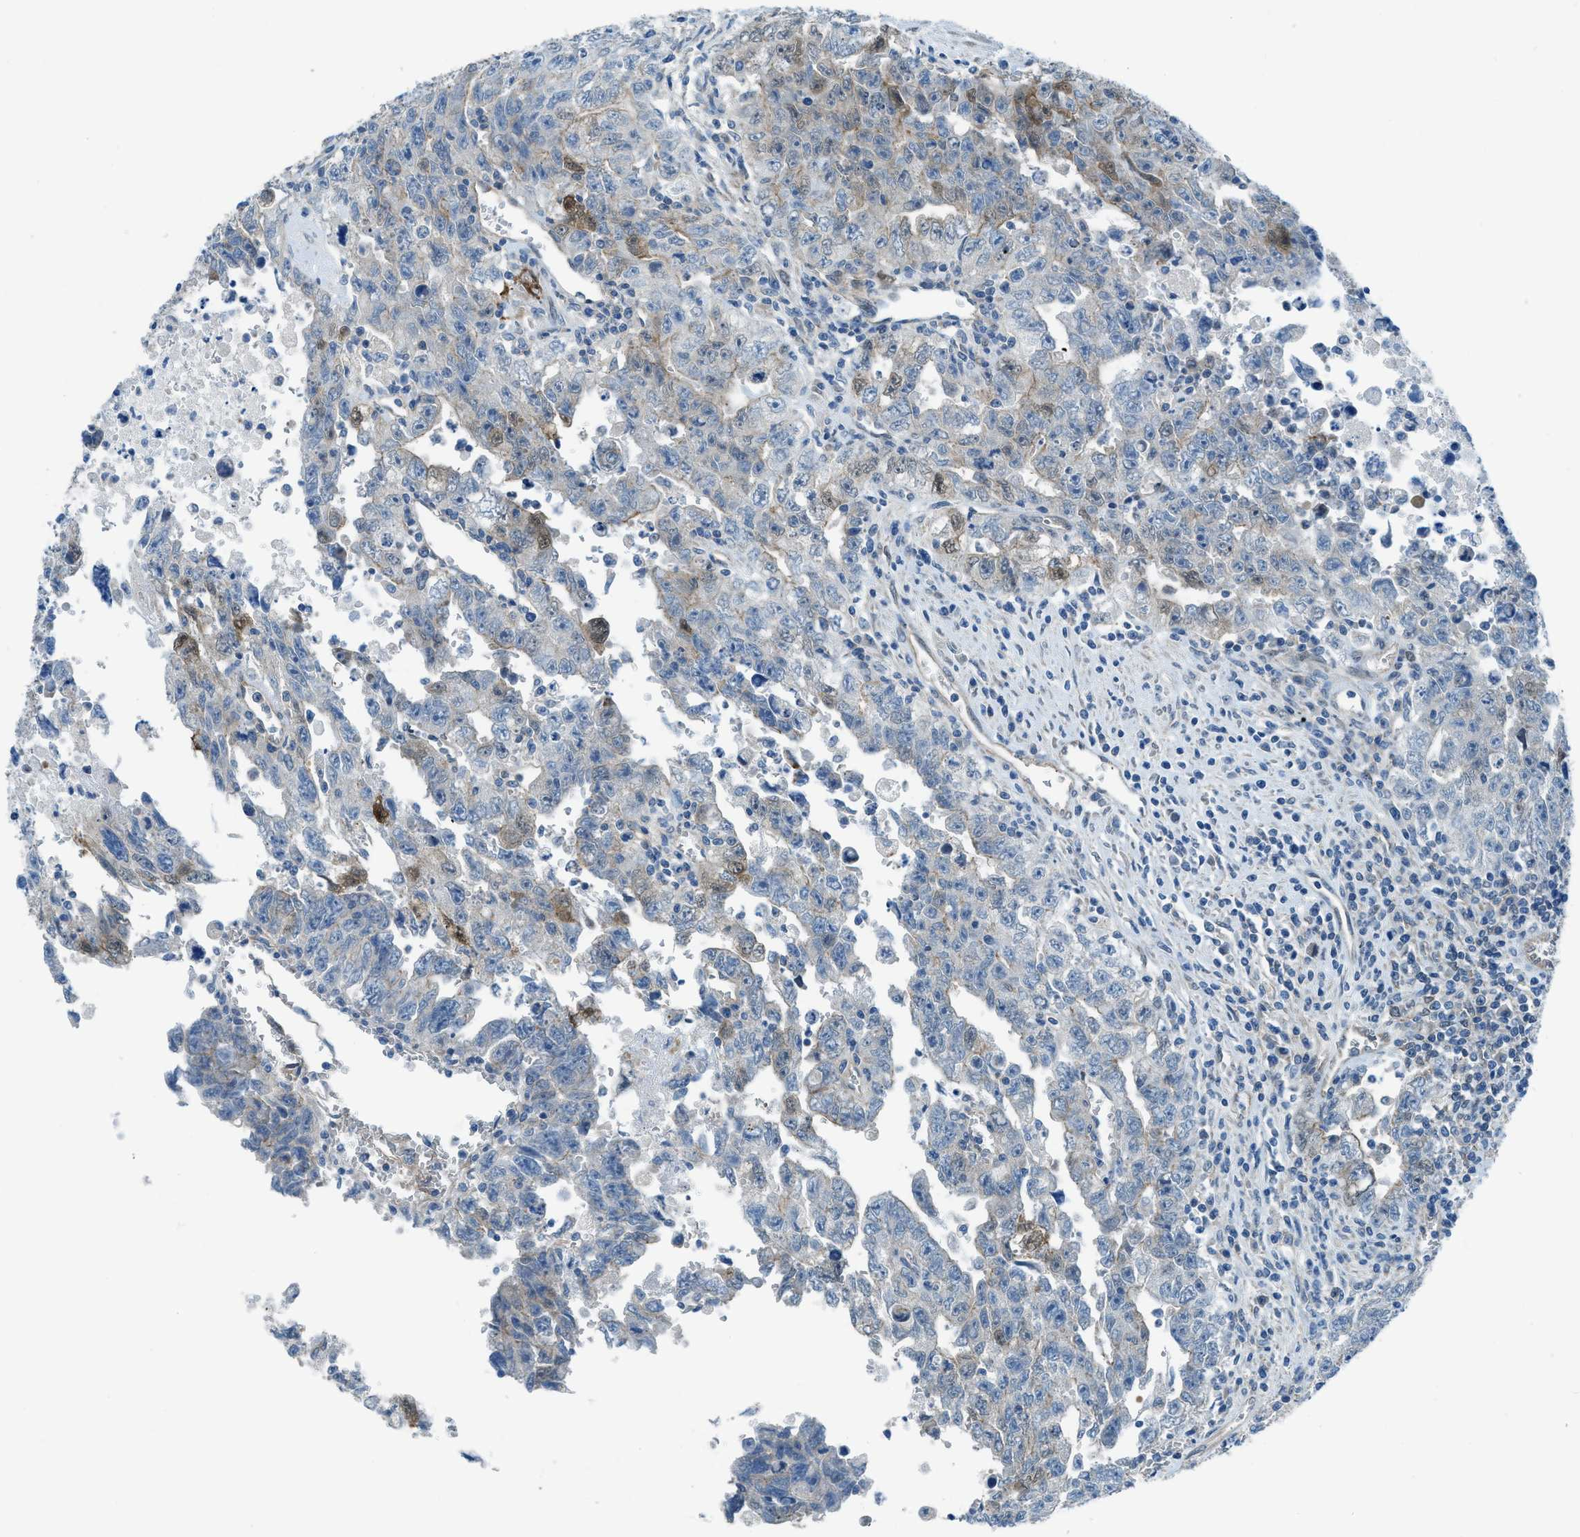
{"staining": {"intensity": "moderate", "quantity": "<25%", "location": "cytoplasmic/membranous,nuclear"}, "tissue": "testis cancer", "cell_type": "Tumor cells", "image_type": "cancer", "snomed": [{"axis": "morphology", "description": "Carcinoma, Embryonal, NOS"}, {"axis": "topography", "description": "Testis"}], "caption": "An image of embryonal carcinoma (testis) stained for a protein displays moderate cytoplasmic/membranous and nuclear brown staining in tumor cells.", "gene": "PRKN", "patient": {"sex": "male", "age": 28}}